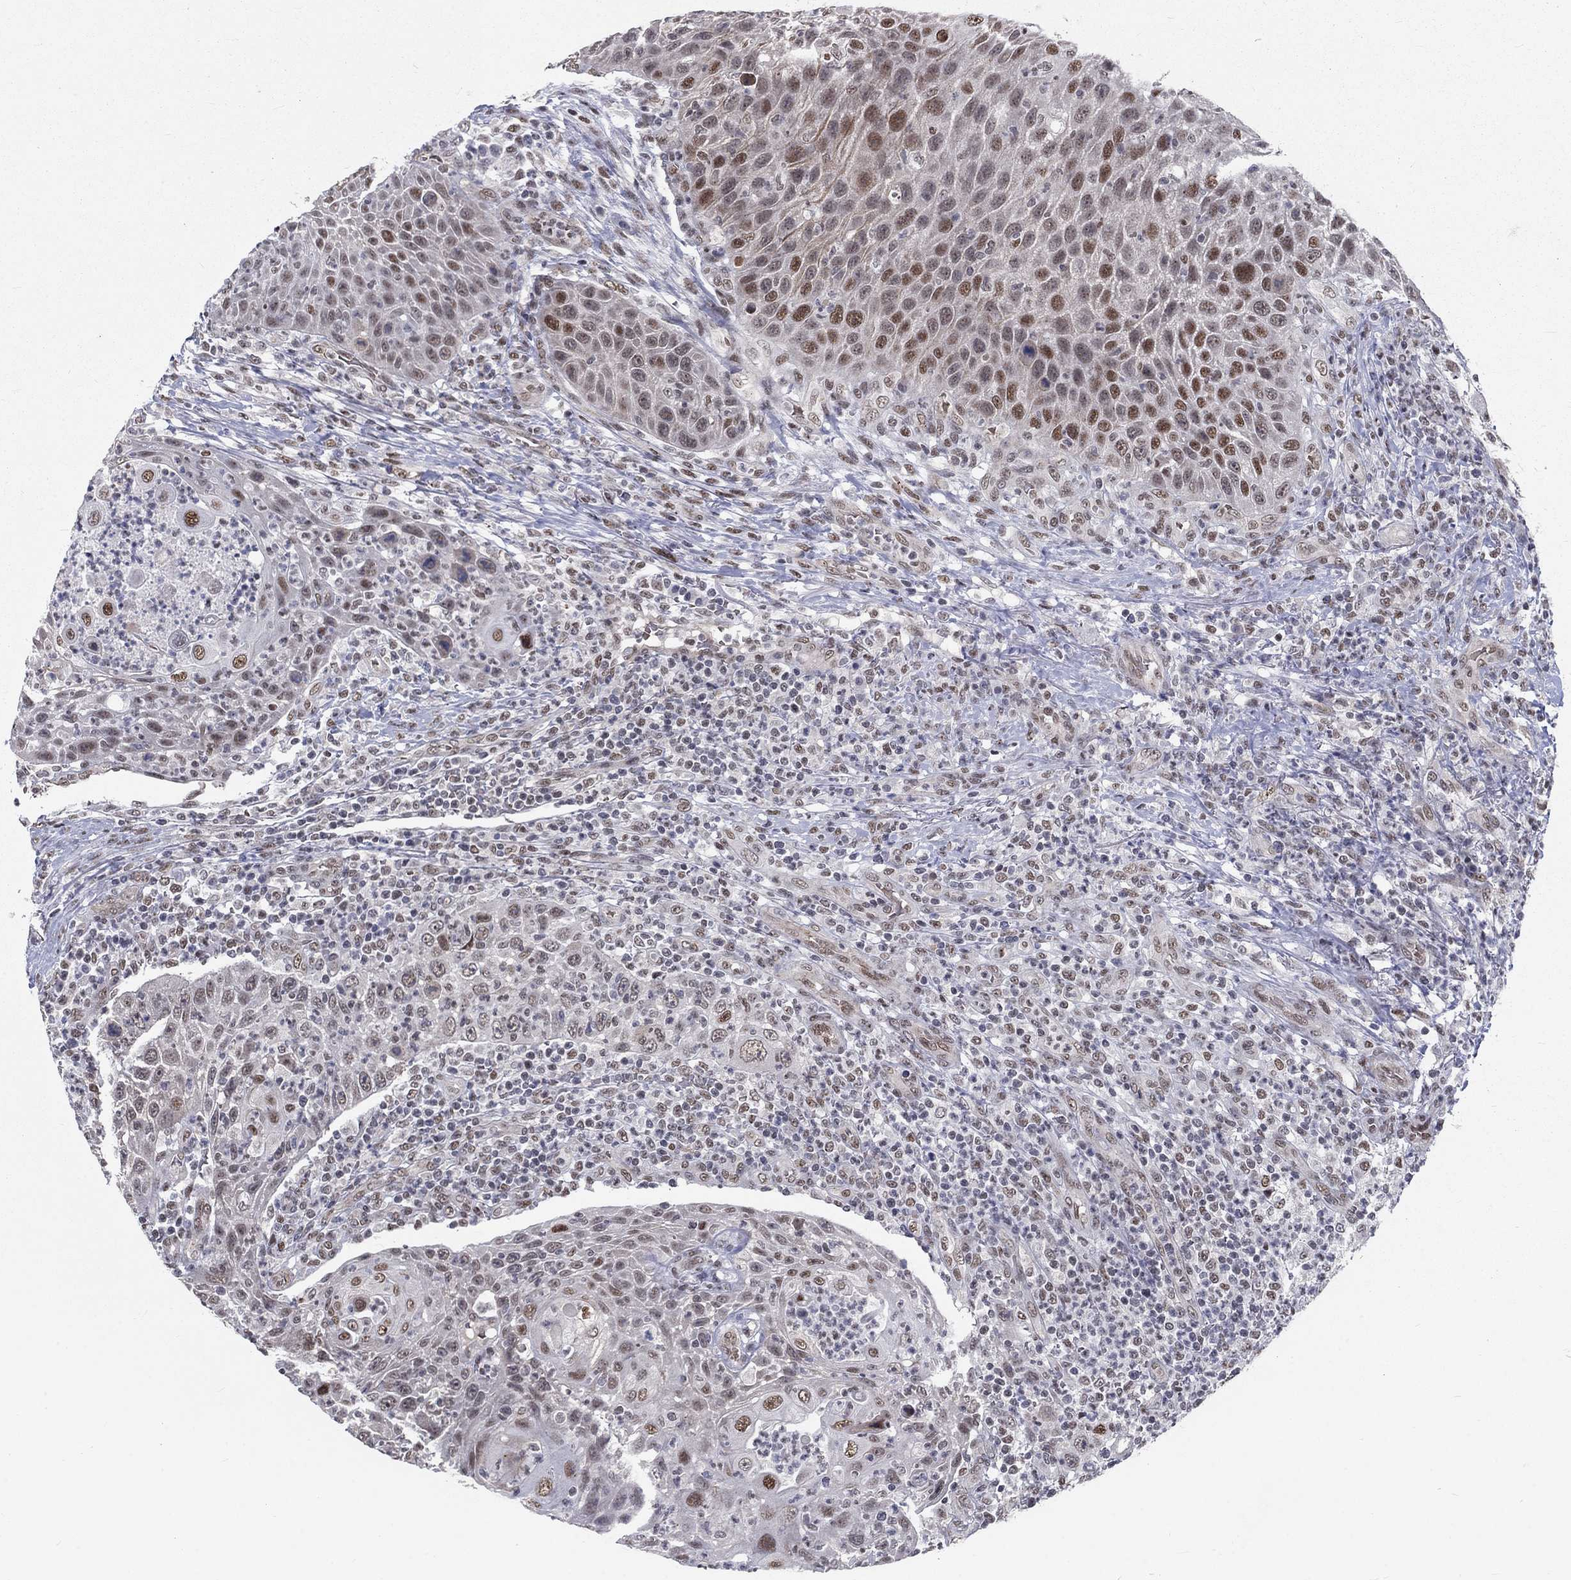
{"staining": {"intensity": "strong", "quantity": "25%-75%", "location": "nuclear"}, "tissue": "head and neck cancer", "cell_type": "Tumor cells", "image_type": "cancer", "snomed": [{"axis": "morphology", "description": "Squamous cell carcinoma, NOS"}, {"axis": "topography", "description": "Head-Neck"}], "caption": "The photomicrograph reveals a brown stain indicating the presence of a protein in the nuclear of tumor cells in head and neck cancer (squamous cell carcinoma).", "gene": "ZBED1", "patient": {"sex": "male", "age": 69}}